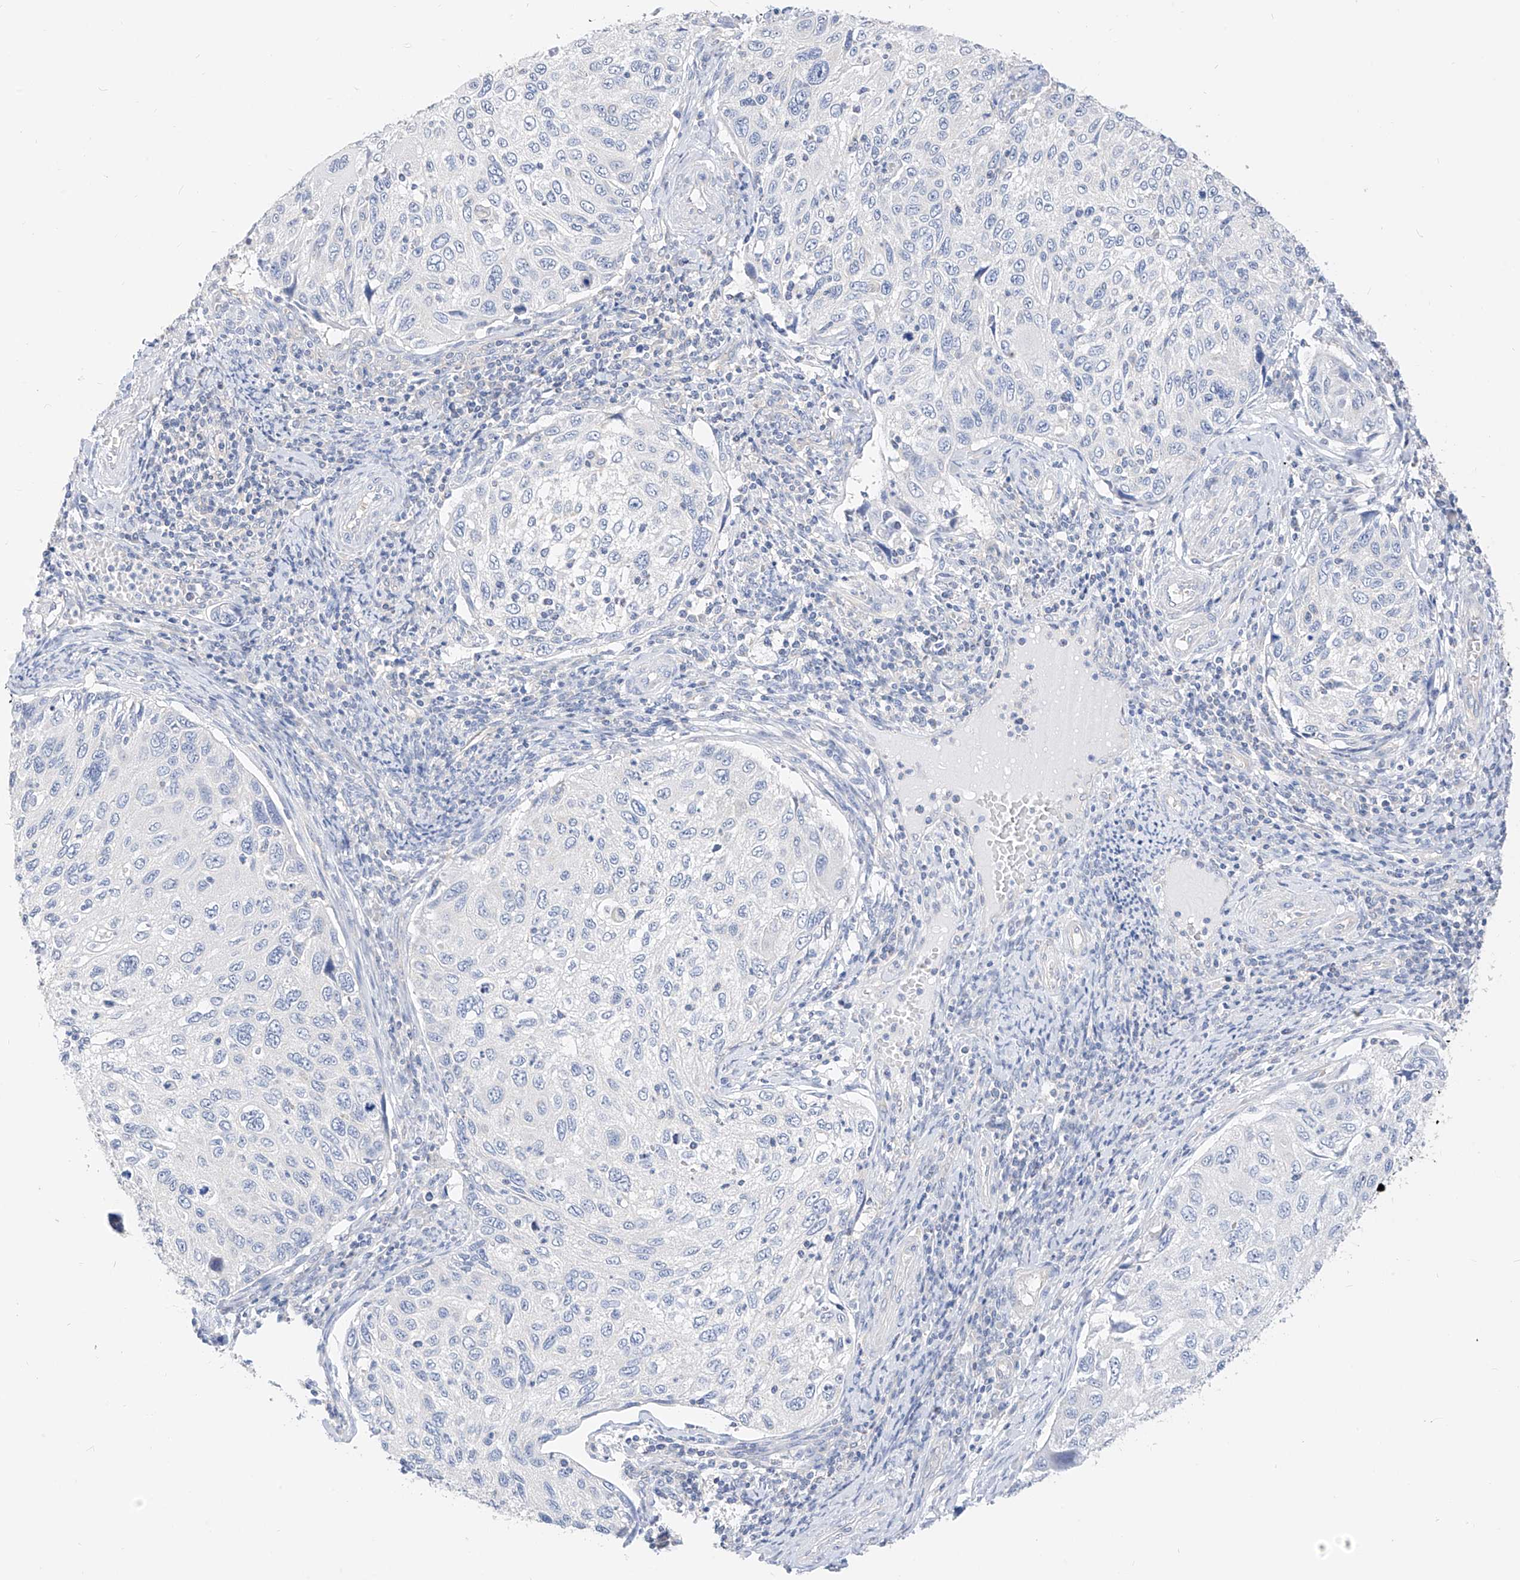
{"staining": {"intensity": "negative", "quantity": "none", "location": "none"}, "tissue": "cervical cancer", "cell_type": "Tumor cells", "image_type": "cancer", "snomed": [{"axis": "morphology", "description": "Squamous cell carcinoma, NOS"}, {"axis": "topography", "description": "Cervix"}], "caption": "High magnification brightfield microscopy of cervical squamous cell carcinoma stained with DAB (3,3'-diaminobenzidine) (brown) and counterstained with hematoxylin (blue): tumor cells show no significant expression. (Brightfield microscopy of DAB (3,3'-diaminobenzidine) immunohistochemistry (IHC) at high magnification).", "gene": "ZZEF1", "patient": {"sex": "female", "age": 70}}